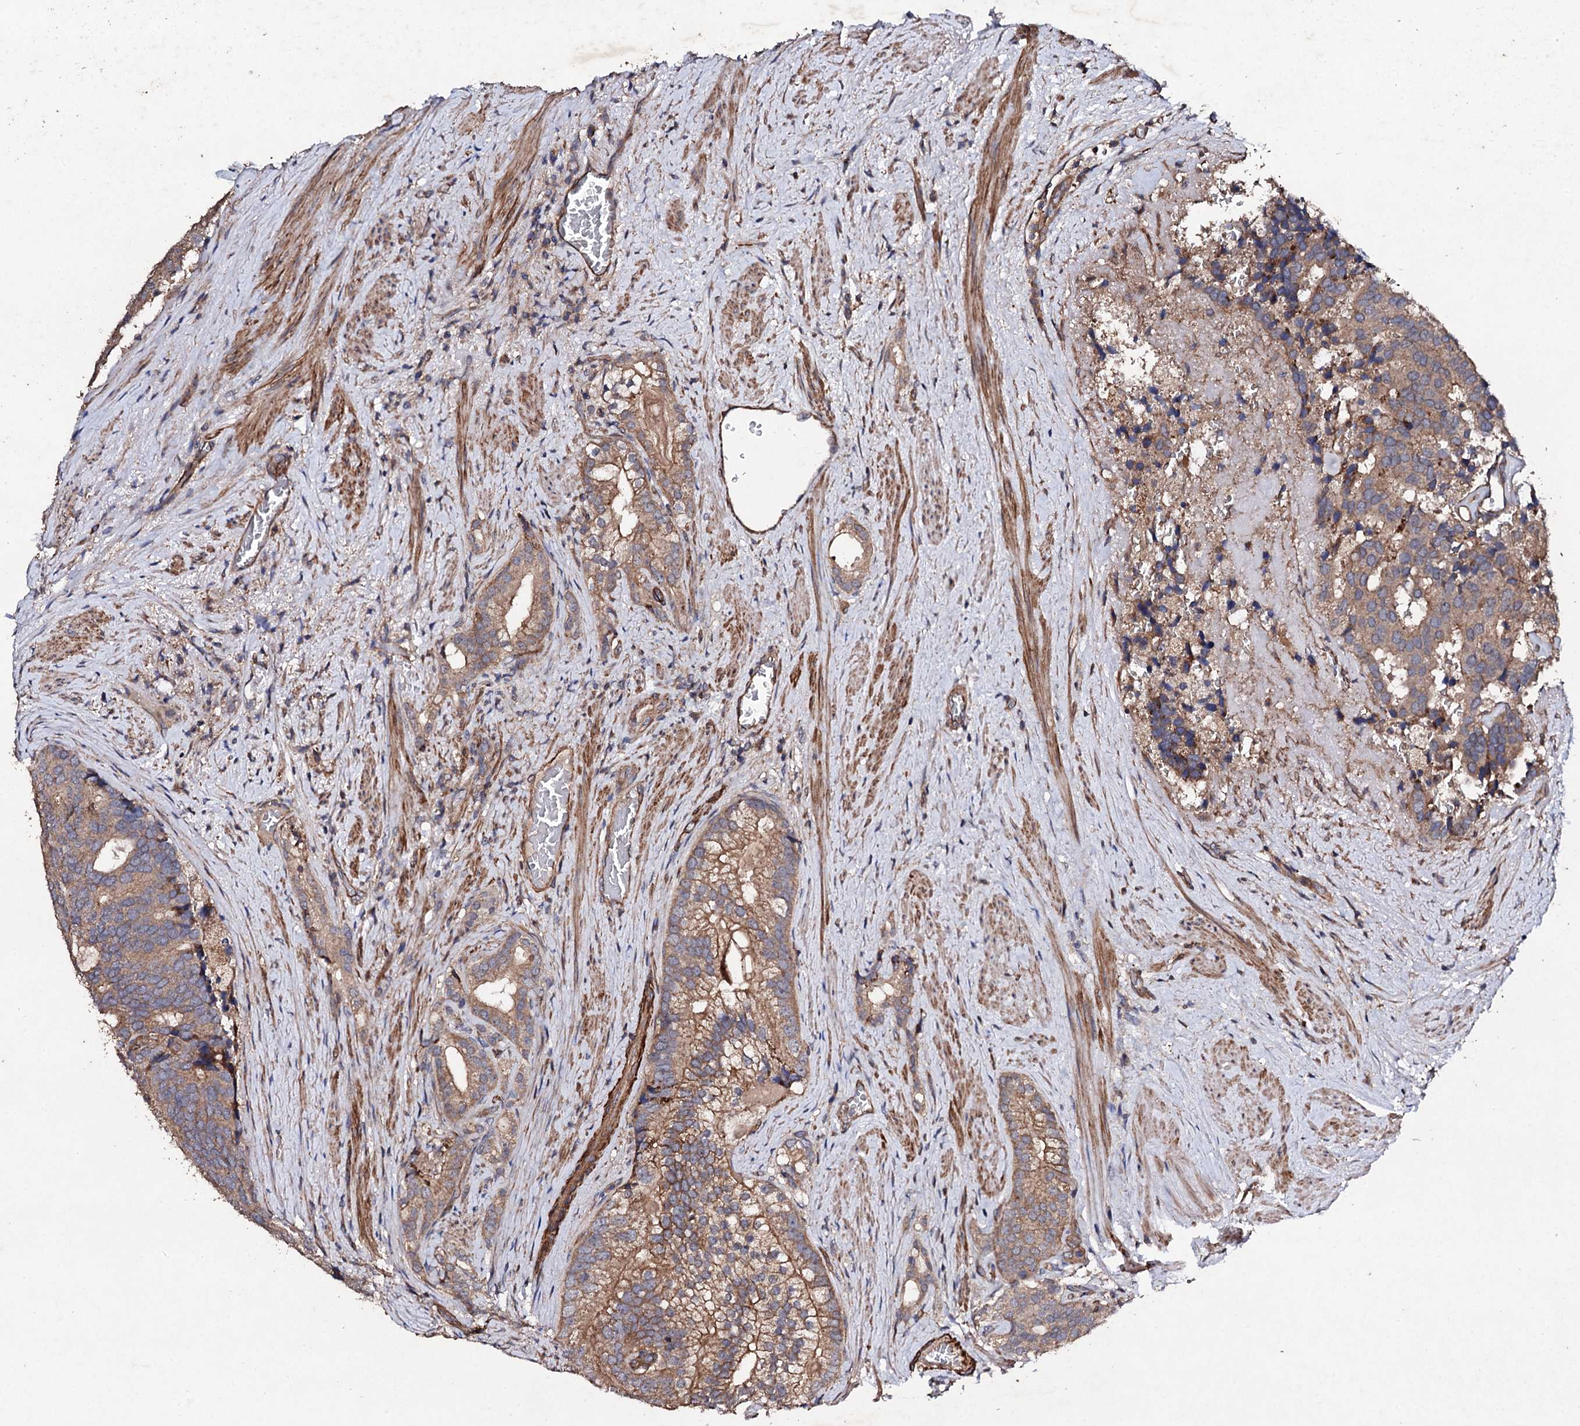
{"staining": {"intensity": "moderate", "quantity": ">75%", "location": "cytoplasmic/membranous"}, "tissue": "prostate cancer", "cell_type": "Tumor cells", "image_type": "cancer", "snomed": [{"axis": "morphology", "description": "Adenocarcinoma, Low grade"}, {"axis": "topography", "description": "Prostate"}], "caption": "High-magnification brightfield microscopy of prostate low-grade adenocarcinoma stained with DAB (3,3'-diaminobenzidine) (brown) and counterstained with hematoxylin (blue). tumor cells exhibit moderate cytoplasmic/membranous positivity is appreciated in approximately>75% of cells.", "gene": "MOCOS", "patient": {"sex": "male", "age": 71}}